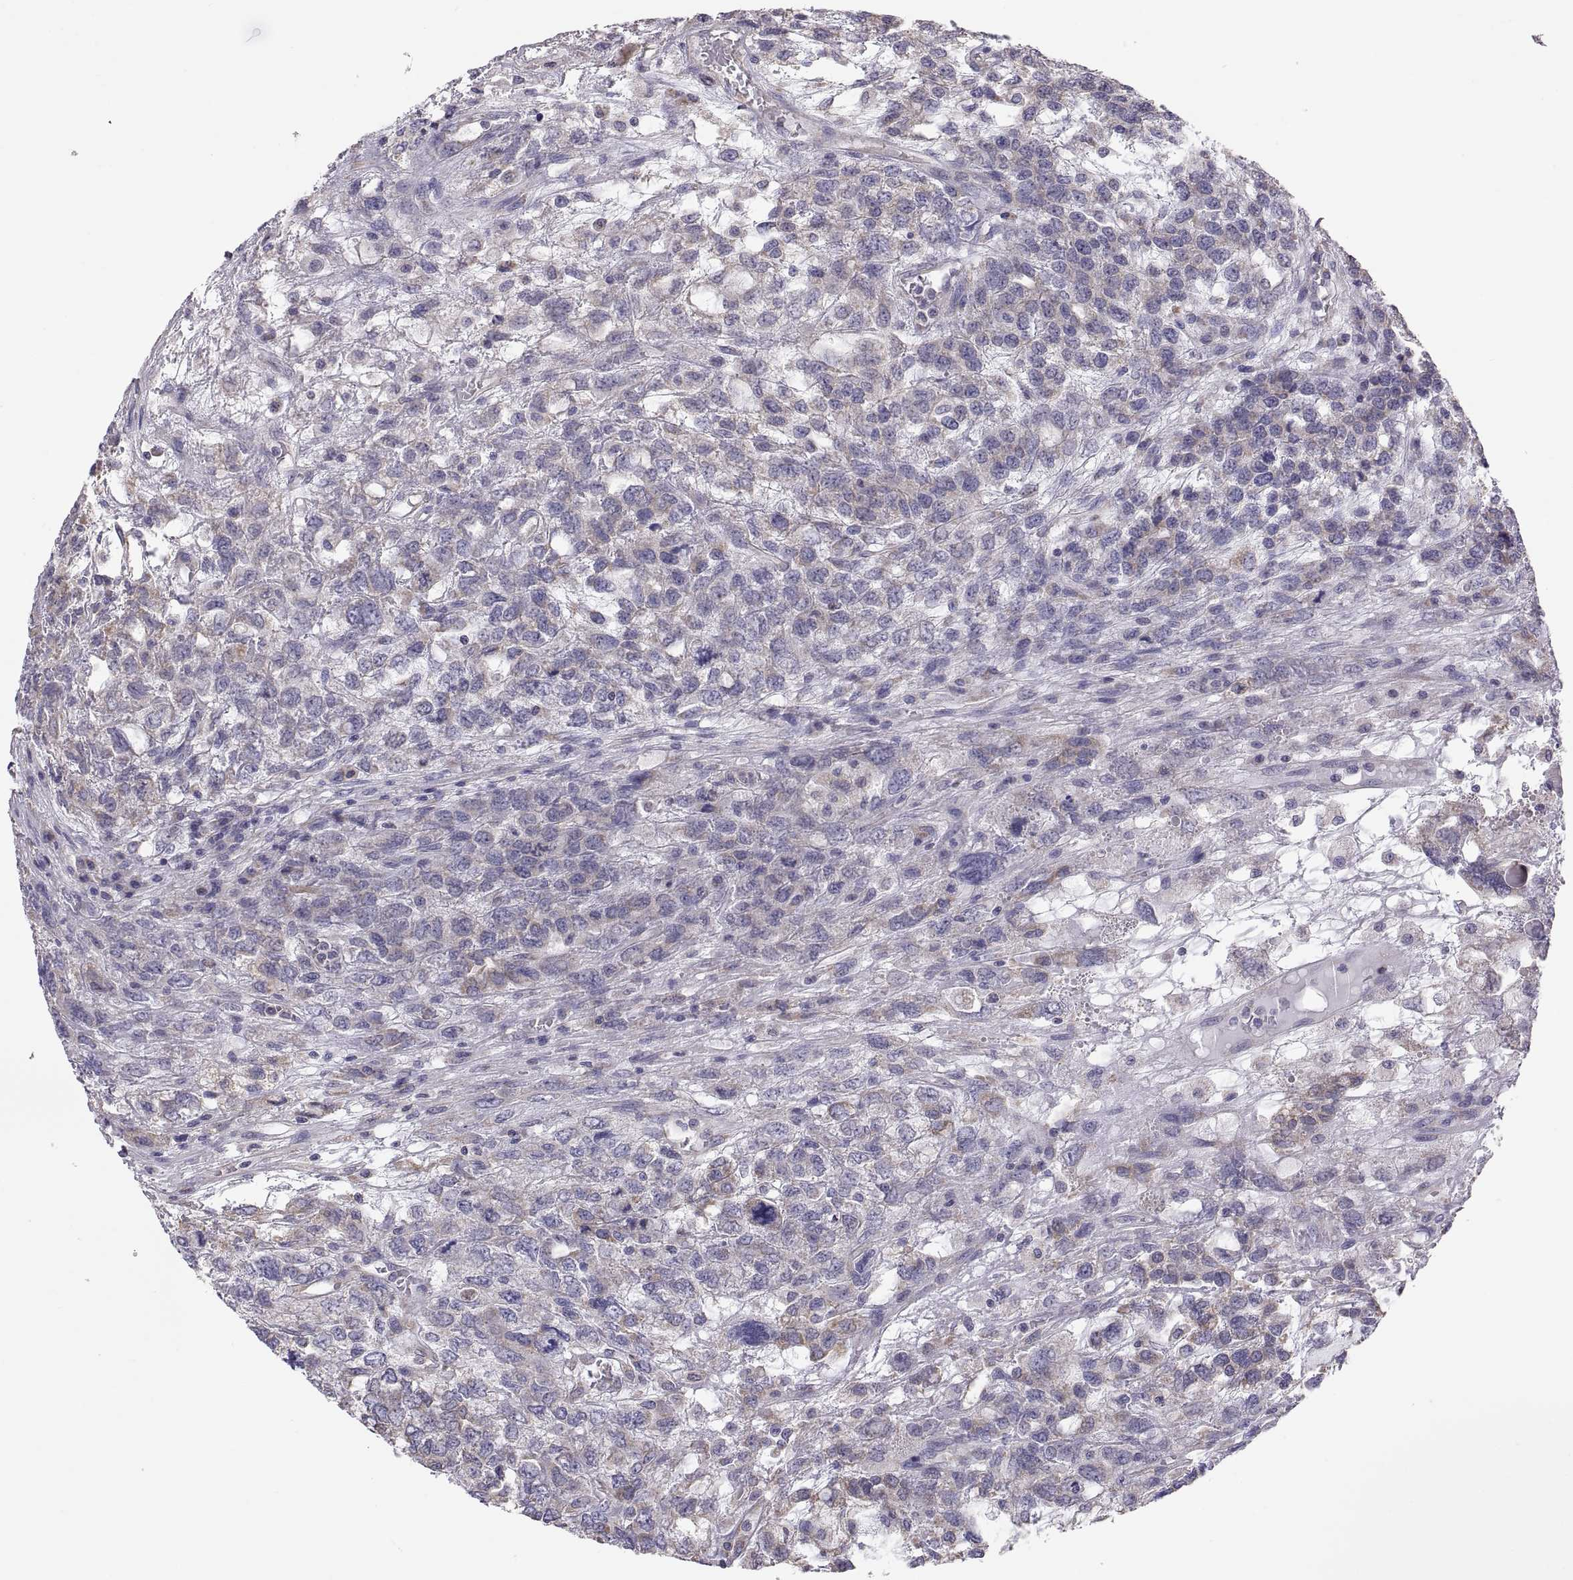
{"staining": {"intensity": "weak", "quantity": "<25%", "location": "cytoplasmic/membranous"}, "tissue": "testis cancer", "cell_type": "Tumor cells", "image_type": "cancer", "snomed": [{"axis": "morphology", "description": "Seminoma, NOS"}, {"axis": "topography", "description": "Testis"}], "caption": "Protein analysis of testis cancer (seminoma) demonstrates no significant positivity in tumor cells.", "gene": "TNNC1", "patient": {"sex": "male", "age": 52}}